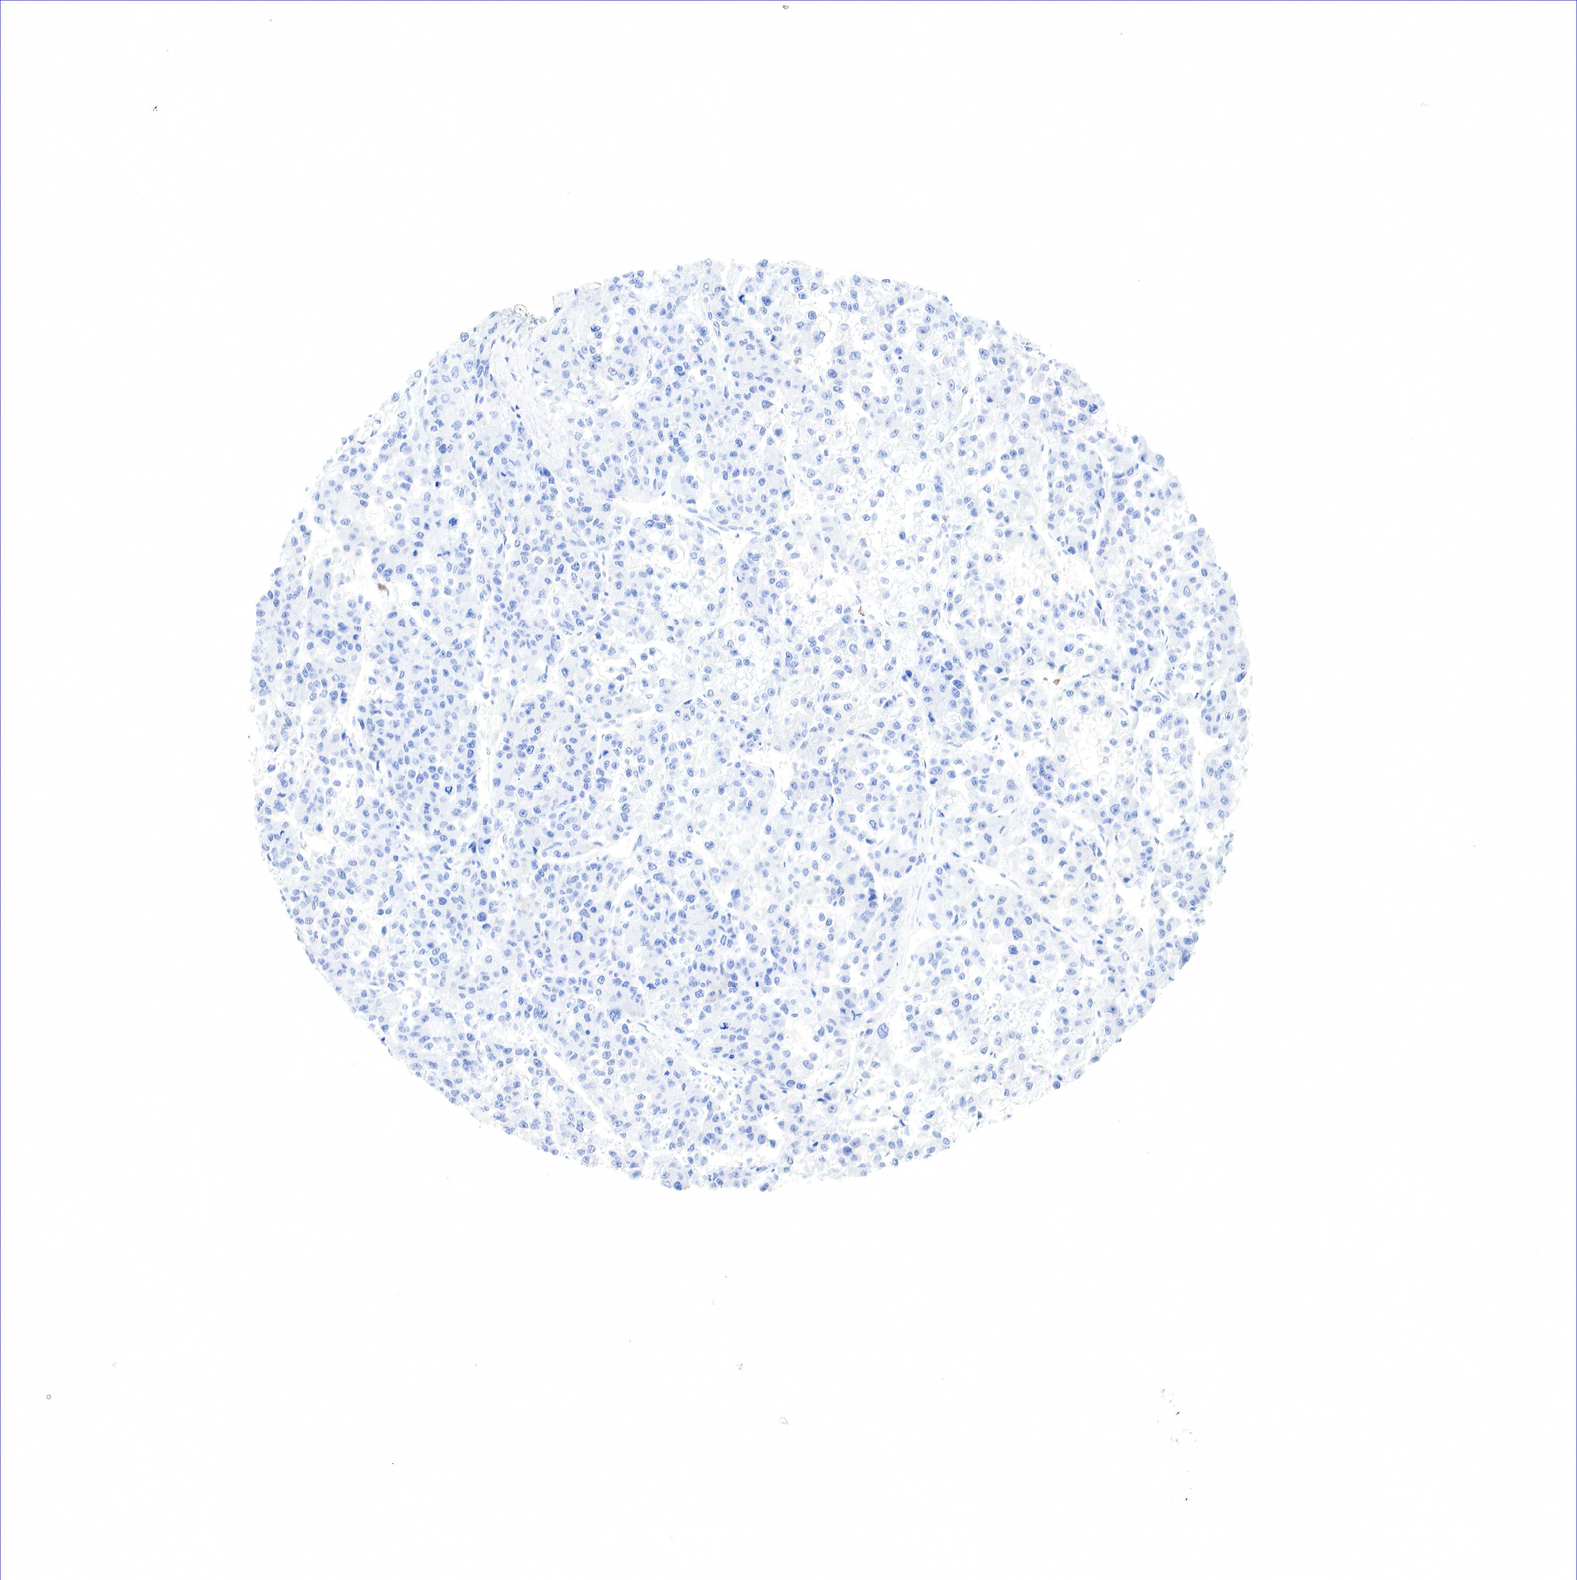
{"staining": {"intensity": "negative", "quantity": "none", "location": "none"}, "tissue": "liver cancer", "cell_type": "Tumor cells", "image_type": "cancer", "snomed": [{"axis": "morphology", "description": "Carcinoma, Hepatocellular, NOS"}, {"axis": "topography", "description": "Liver"}], "caption": "Micrograph shows no significant protein positivity in tumor cells of liver cancer (hepatocellular carcinoma).", "gene": "TNFRSF8", "patient": {"sex": "female", "age": 66}}